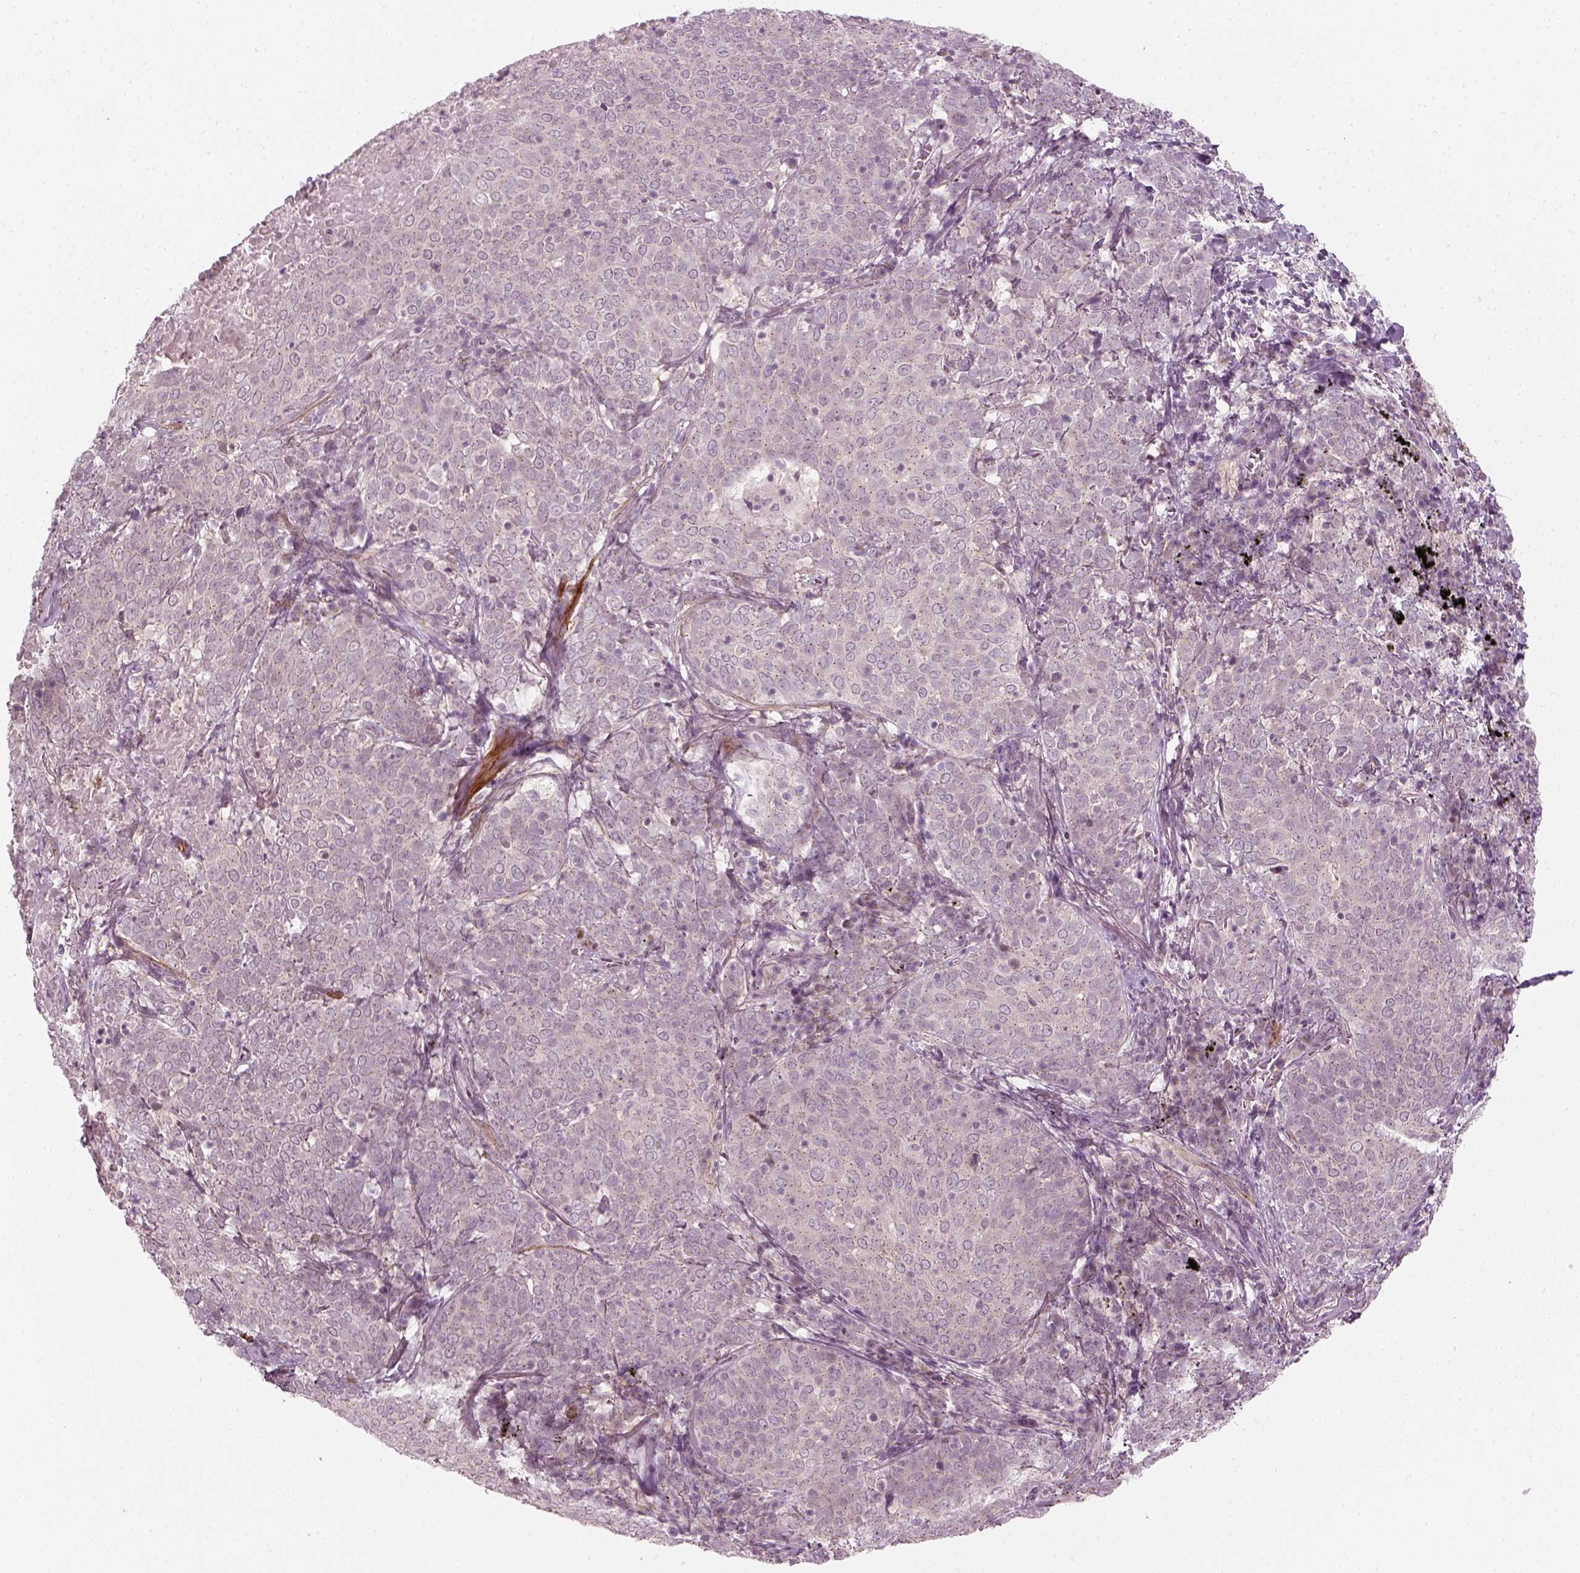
{"staining": {"intensity": "negative", "quantity": "none", "location": "none"}, "tissue": "lung cancer", "cell_type": "Tumor cells", "image_type": "cancer", "snomed": [{"axis": "morphology", "description": "Squamous cell carcinoma, NOS"}, {"axis": "topography", "description": "Lung"}], "caption": "Tumor cells are negative for brown protein staining in squamous cell carcinoma (lung).", "gene": "MLIP", "patient": {"sex": "male", "age": 82}}